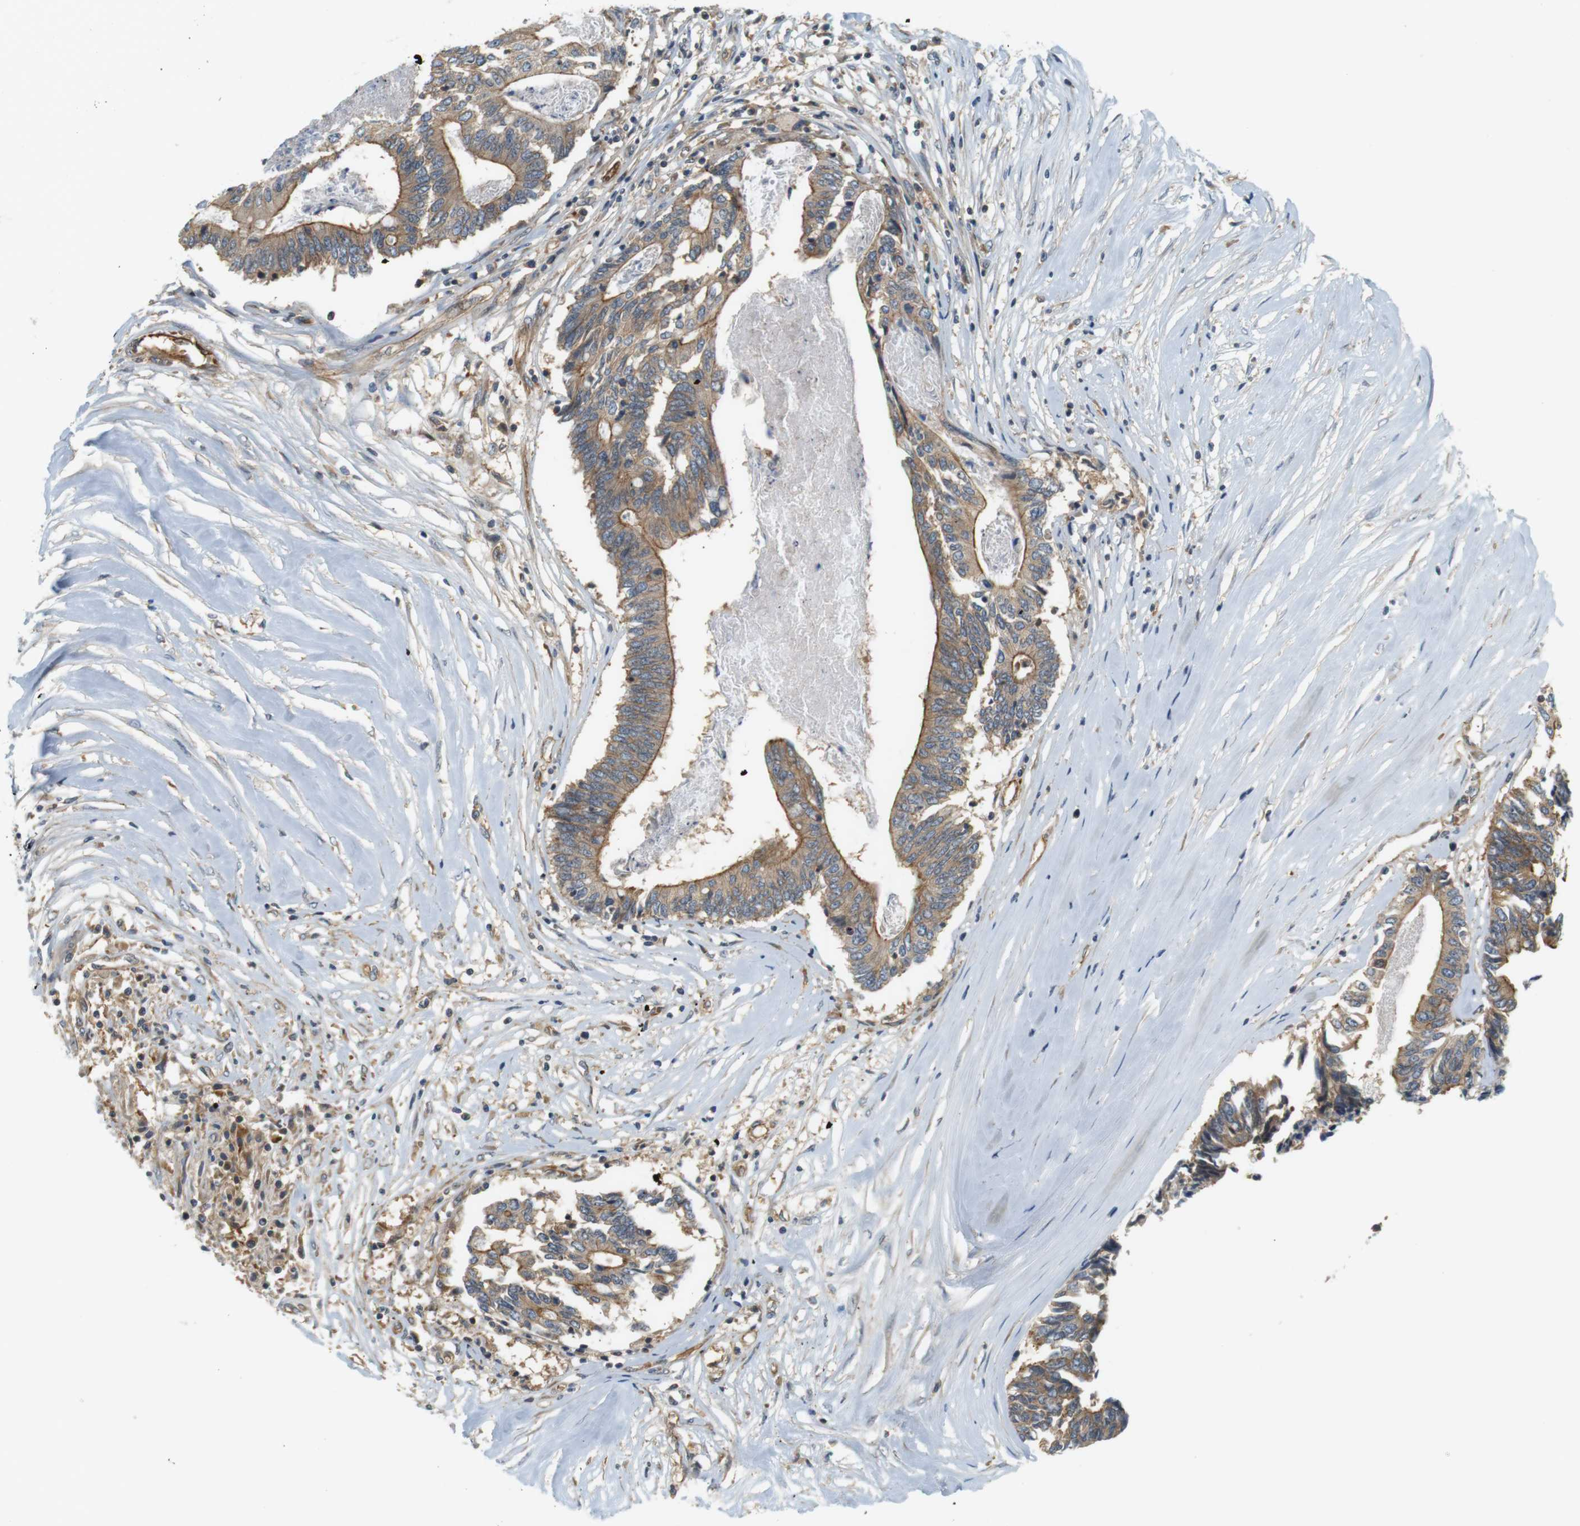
{"staining": {"intensity": "moderate", "quantity": ">75%", "location": "cytoplasmic/membranous"}, "tissue": "colorectal cancer", "cell_type": "Tumor cells", "image_type": "cancer", "snomed": [{"axis": "morphology", "description": "Adenocarcinoma, NOS"}, {"axis": "topography", "description": "Rectum"}], "caption": "Immunohistochemistry (IHC) image of human colorectal cancer stained for a protein (brown), which shows medium levels of moderate cytoplasmic/membranous staining in about >75% of tumor cells.", "gene": "SH3GLB1", "patient": {"sex": "male", "age": 63}}